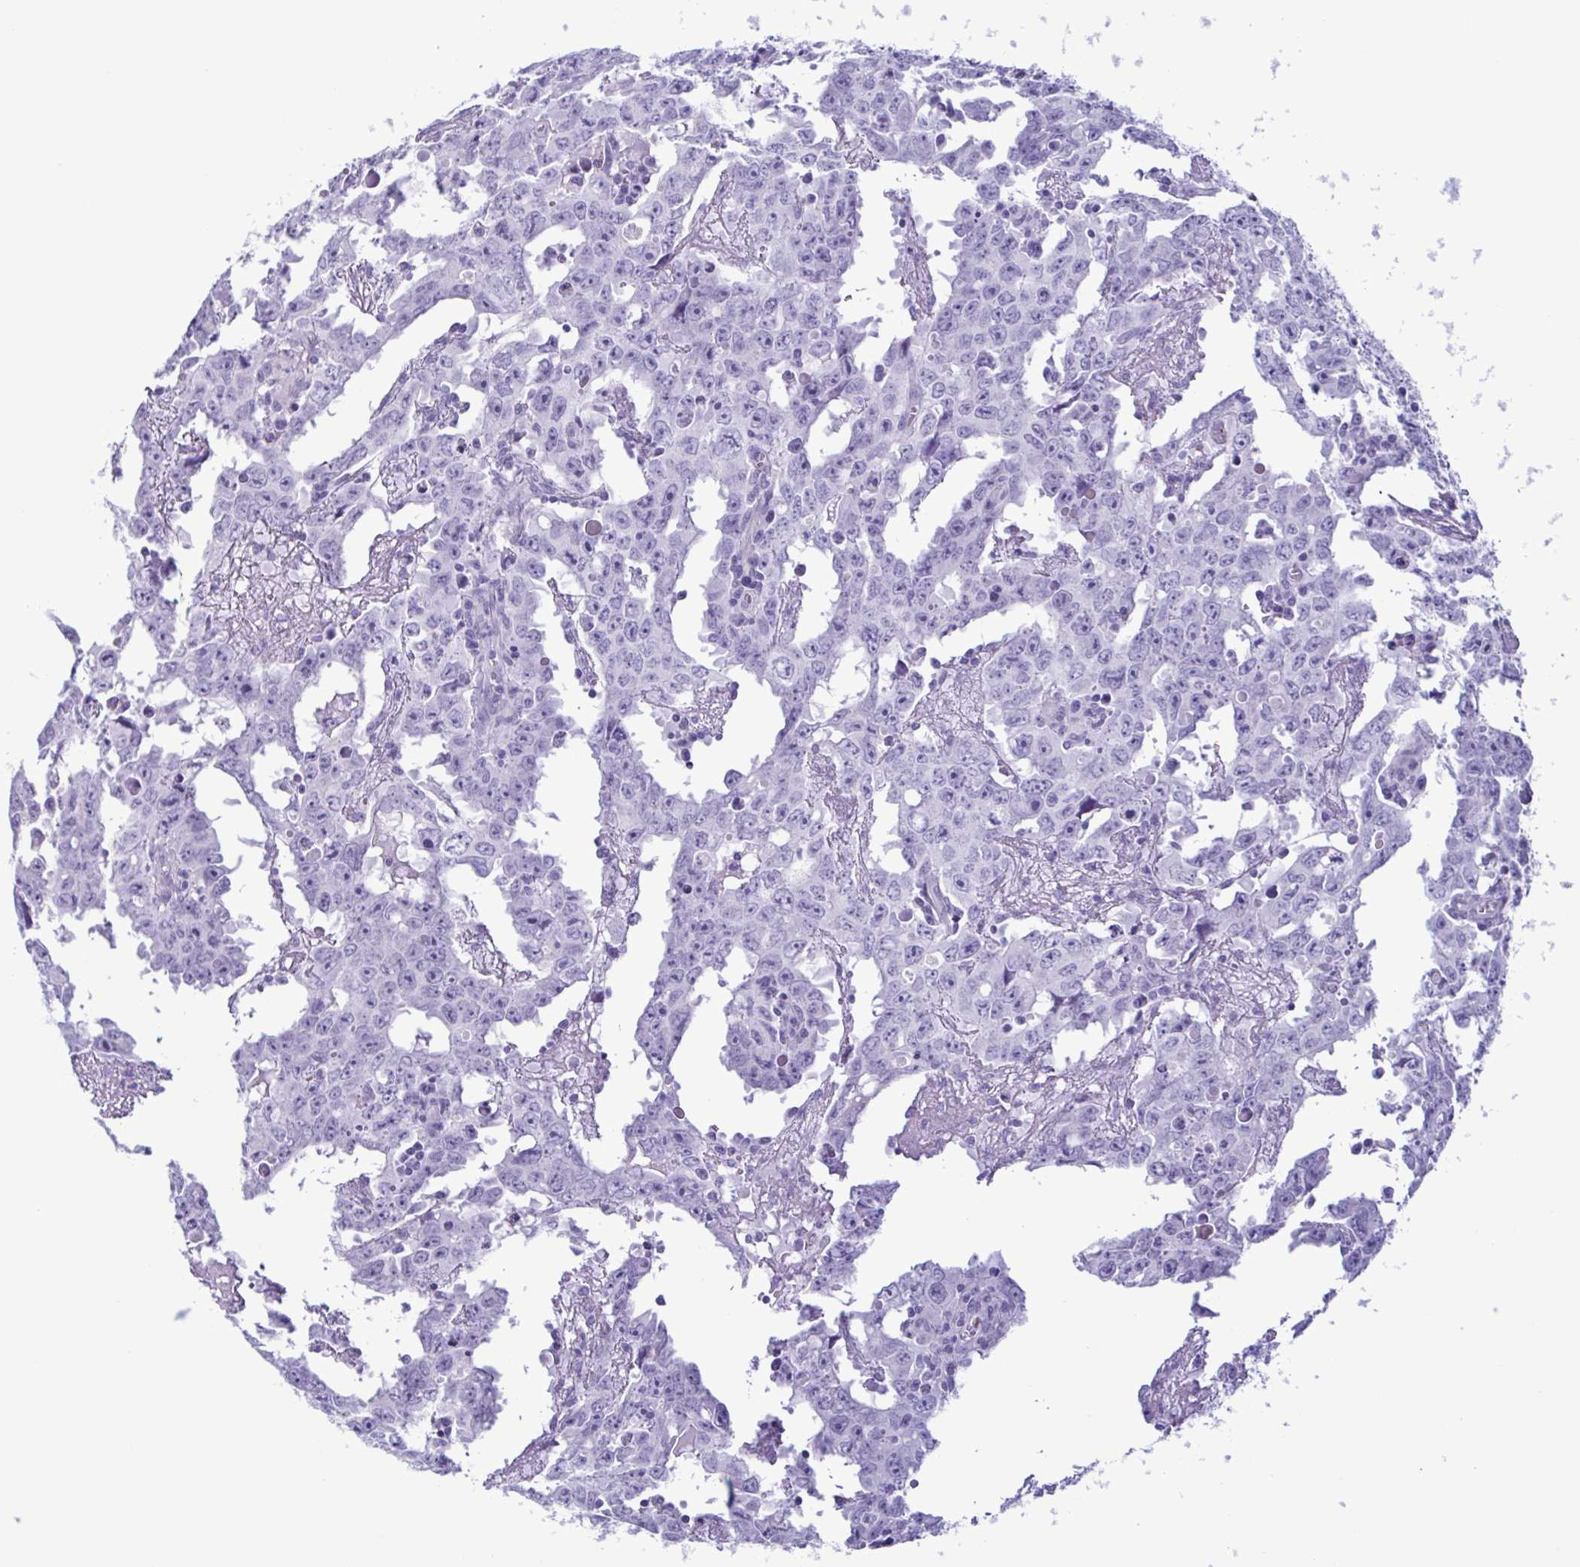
{"staining": {"intensity": "negative", "quantity": "none", "location": "none"}, "tissue": "testis cancer", "cell_type": "Tumor cells", "image_type": "cancer", "snomed": [{"axis": "morphology", "description": "Carcinoma, Embryonal, NOS"}, {"axis": "topography", "description": "Testis"}], "caption": "Tumor cells show no significant protein expression in embryonal carcinoma (testis).", "gene": "LTF", "patient": {"sex": "male", "age": 22}}